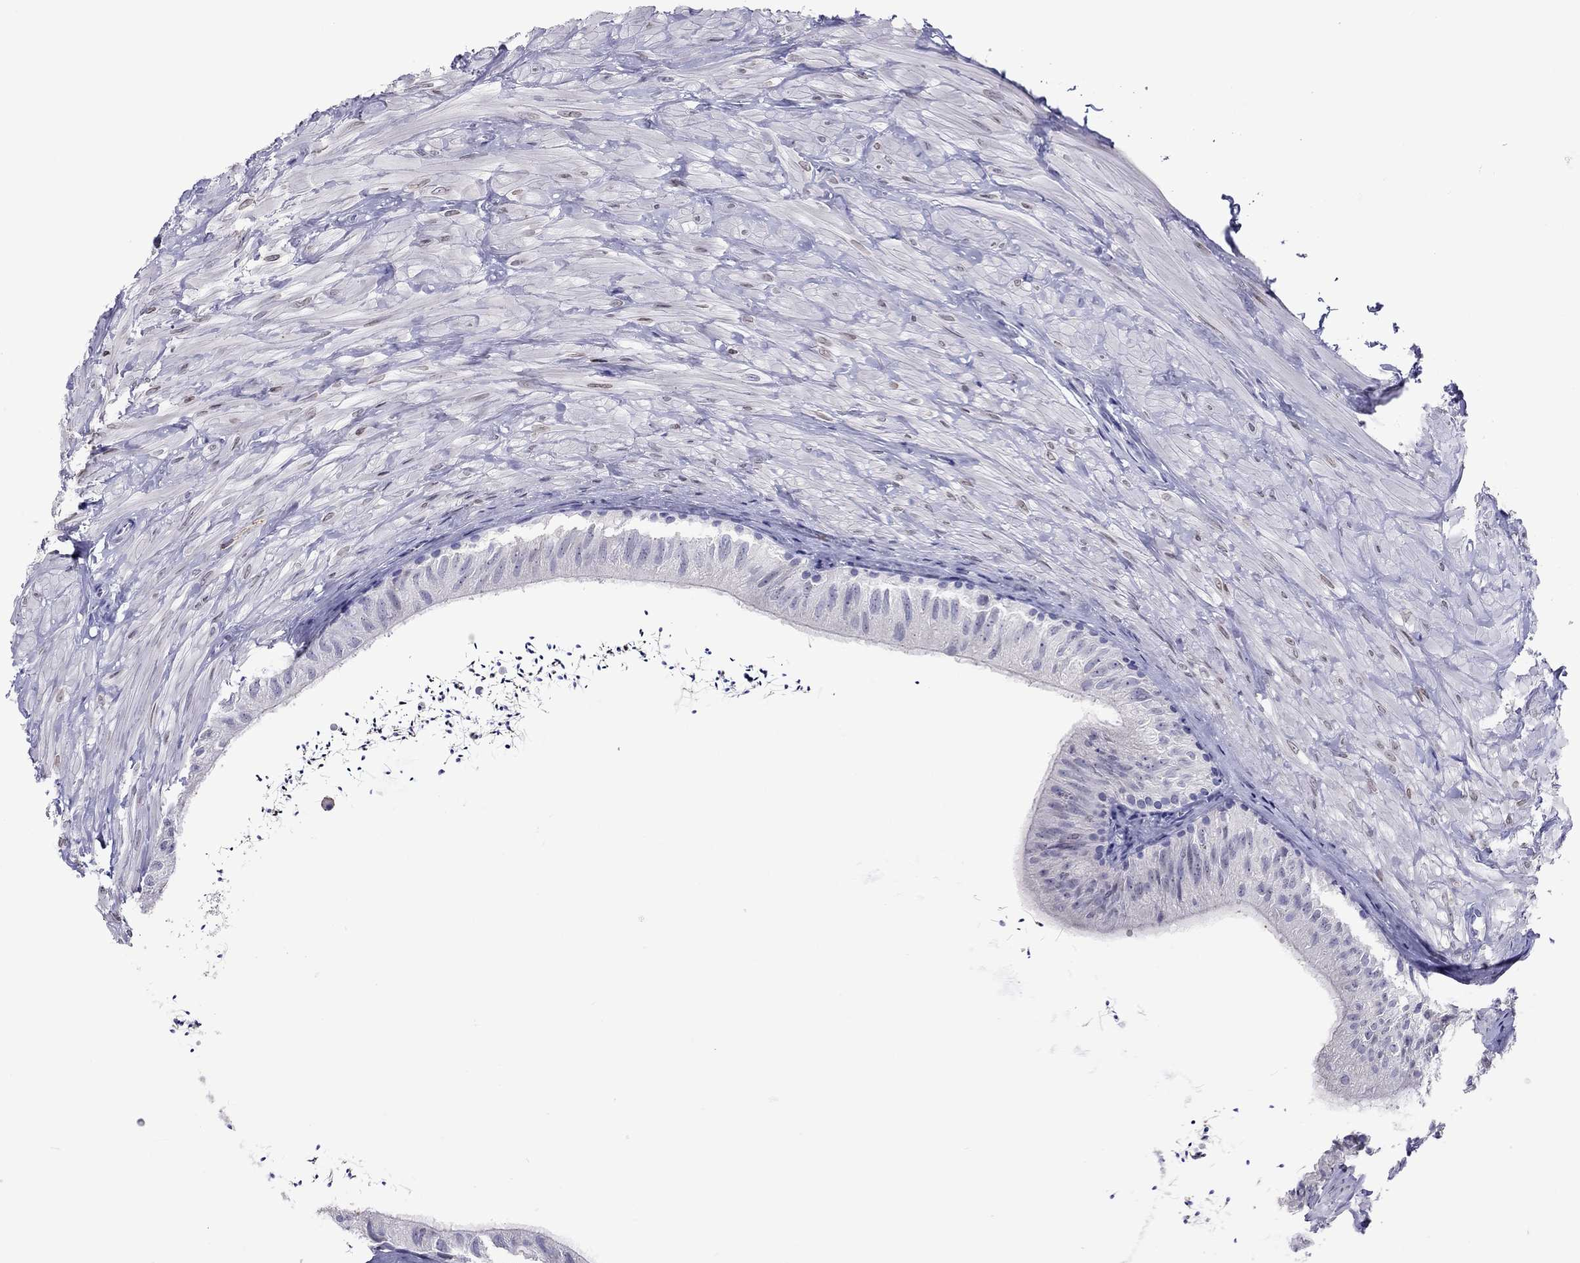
{"staining": {"intensity": "negative", "quantity": "none", "location": "none"}, "tissue": "epididymis", "cell_type": "Glandular cells", "image_type": "normal", "snomed": [{"axis": "morphology", "description": "Normal tissue, NOS"}, {"axis": "topography", "description": "Epididymis"}], "caption": "The image displays no significant staining in glandular cells of epididymis. (Brightfield microscopy of DAB IHC at high magnification).", "gene": "ARMC12", "patient": {"sex": "male", "age": 32}}